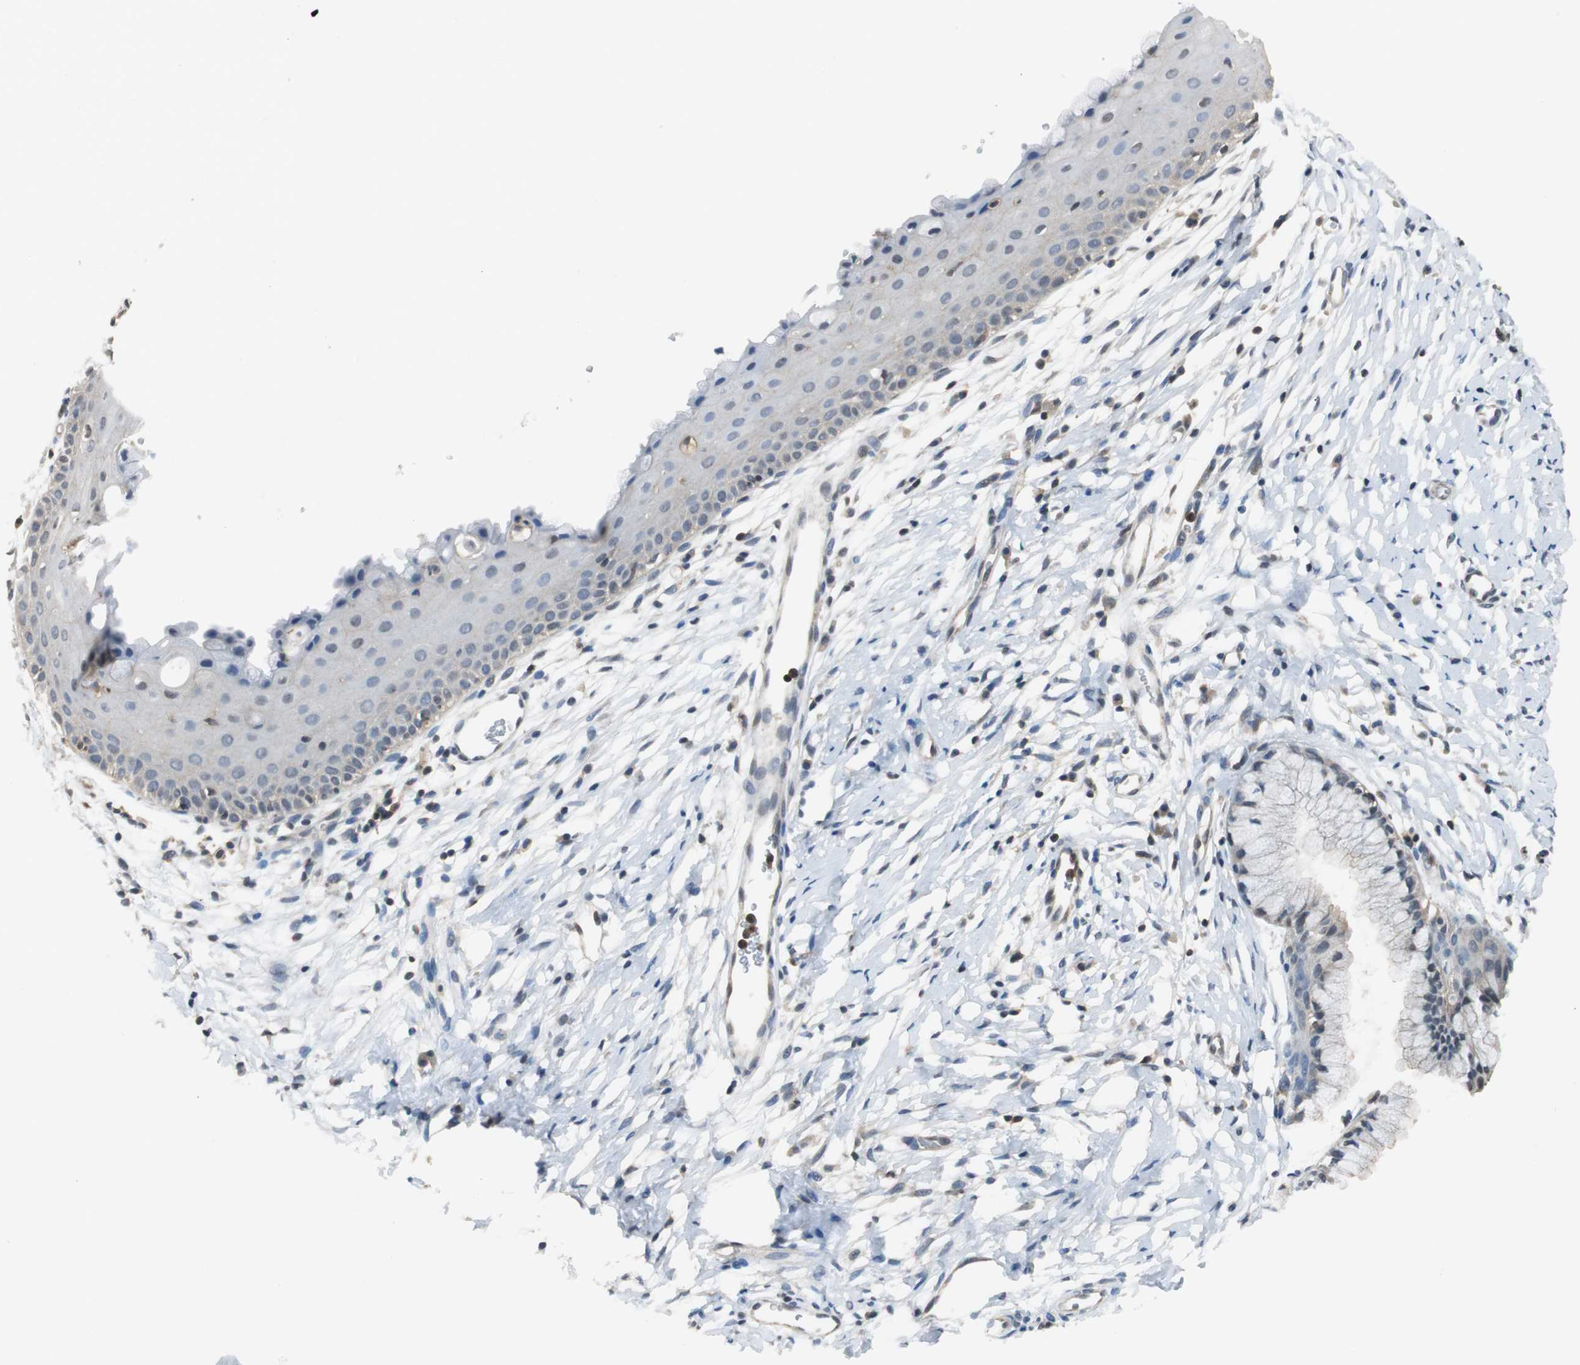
{"staining": {"intensity": "weak", "quantity": "<25%", "location": "cytoplasmic/membranous,nuclear"}, "tissue": "cervix", "cell_type": "Glandular cells", "image_type": "normal", "snomed": [{"axis": "morphology", "description": "Normal tissue, NOS"}, {"axis": "topography", "description": "Cervix"}], "caption": "This is an immunohistochemistry photomicrograph of normal human cervix. There is no expression in glandular cells.", "gene": "ARPC3", "patient": {"sex": "female", "age": 39}}